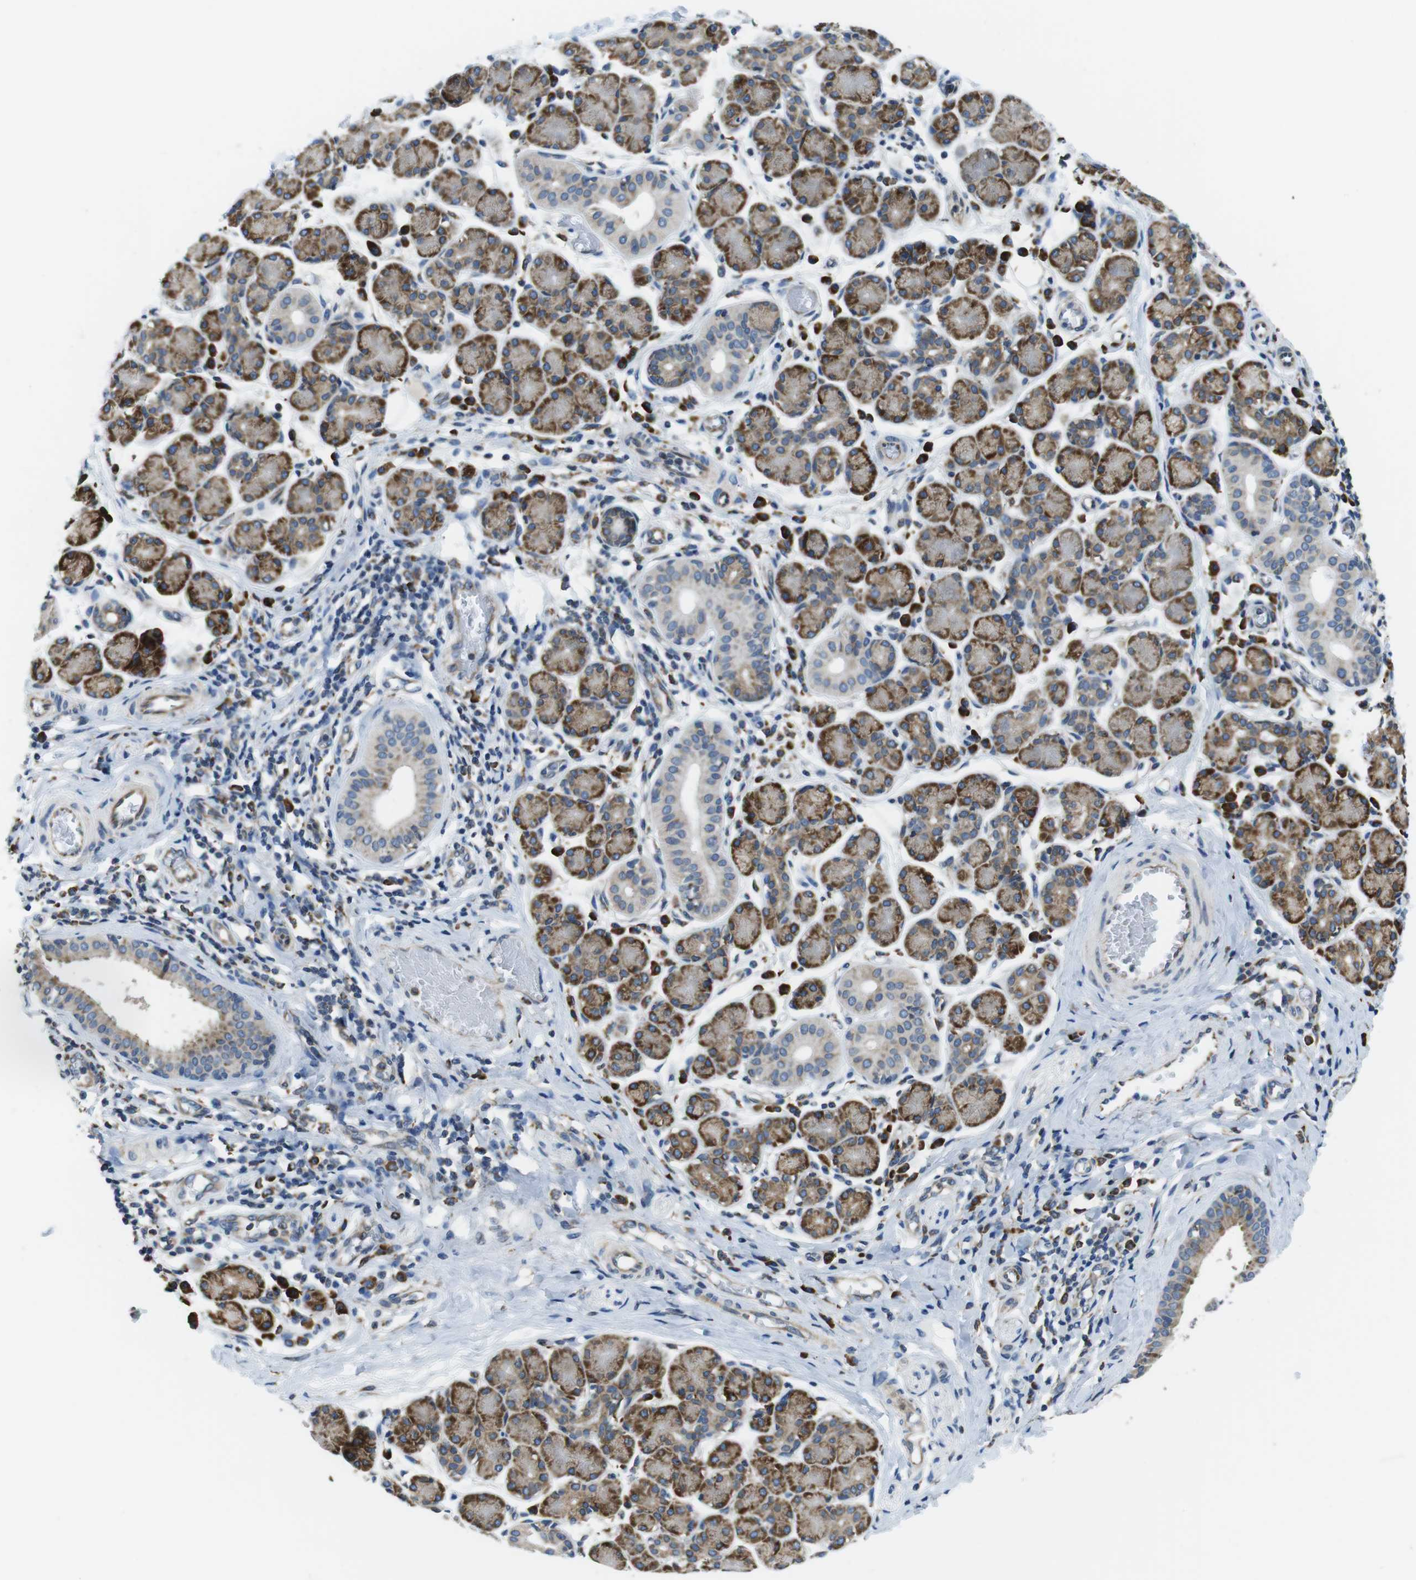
{"staining": {"intensity": "moderate", "quantity": ">75%", "location": "cytoplasmic/membranous"}, "tissue": "salivary gland", "cell_type": "Glandular cells", "image_type": "normal", "snomed": [{"axis": "morphology", "description": "Normal tissue, NOS"}, {"axis": "morphology", "description": "Inflammation, NOS"}, {"axis": "topography", "description": "Lymph node"}, {"axis": "topography", "description": "Salivary gland"}], "caption": "Immunohistochemical staining of benign human salivary gland shows moderate cytoplasmic/membranous protein staining in about >75% of glandular cells.", "gene": "UGGT1", "patient": {"sex": "male", "age": 3}}